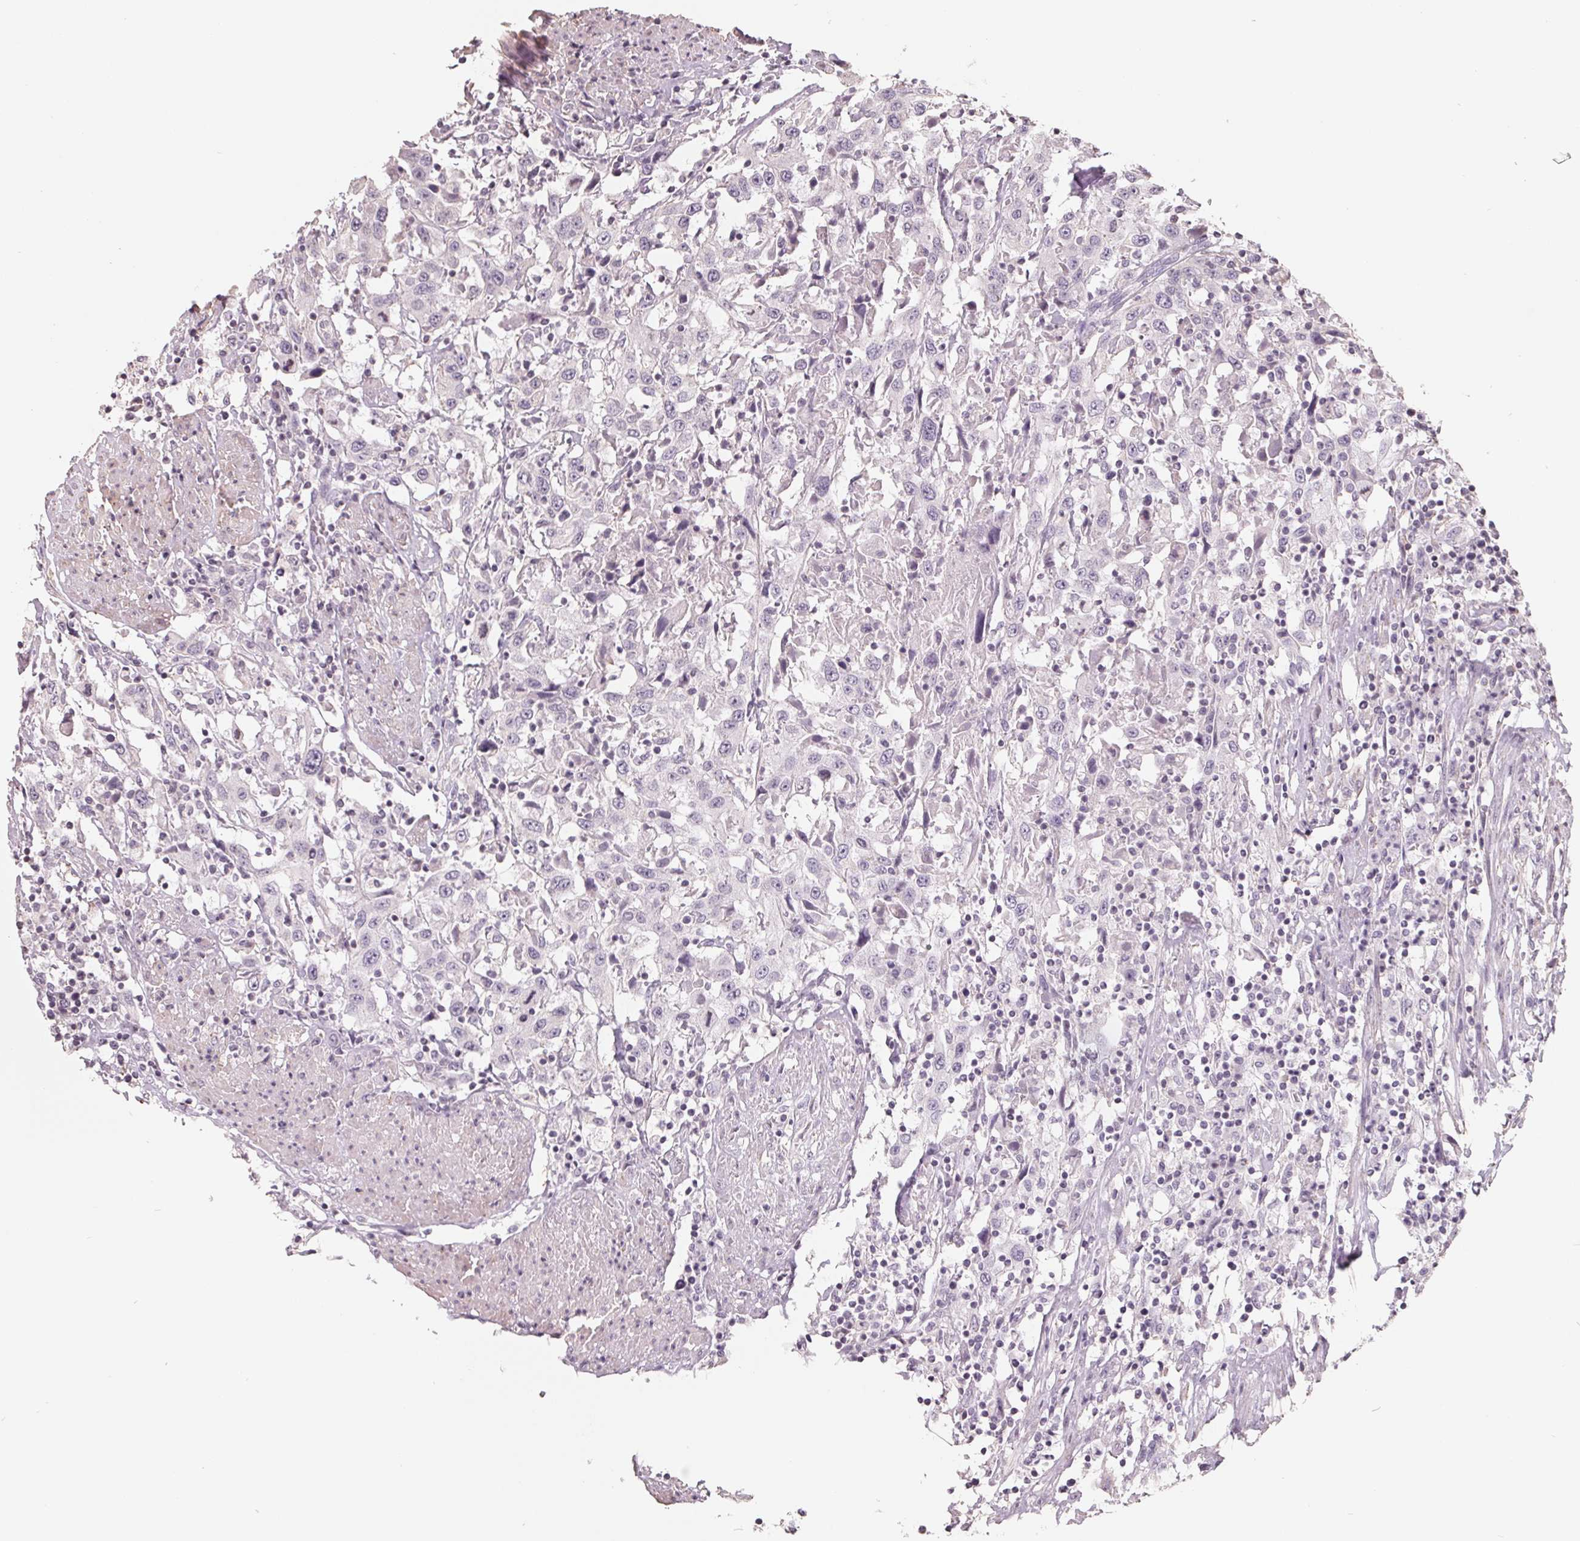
{"staining": {"intensity": "negative", "quantity": "none", "location": "none"}, "tissue": "urothelial cancer", "cell_type": "Tumor cells", "image_type": "cancer", "snomed": [{"axis": "morphology", "description": "Urothelial carcinoma, High grade"}, {"axis": "topography", "description": "Urinary bladder"}], "caption": "Immunohistochemical staining of human urothelial carcinoma (high-grade) exhibits no significant expression in tumor cells.", "gene": "FTCD", "patient": {"sex": "male", "age": 61}}